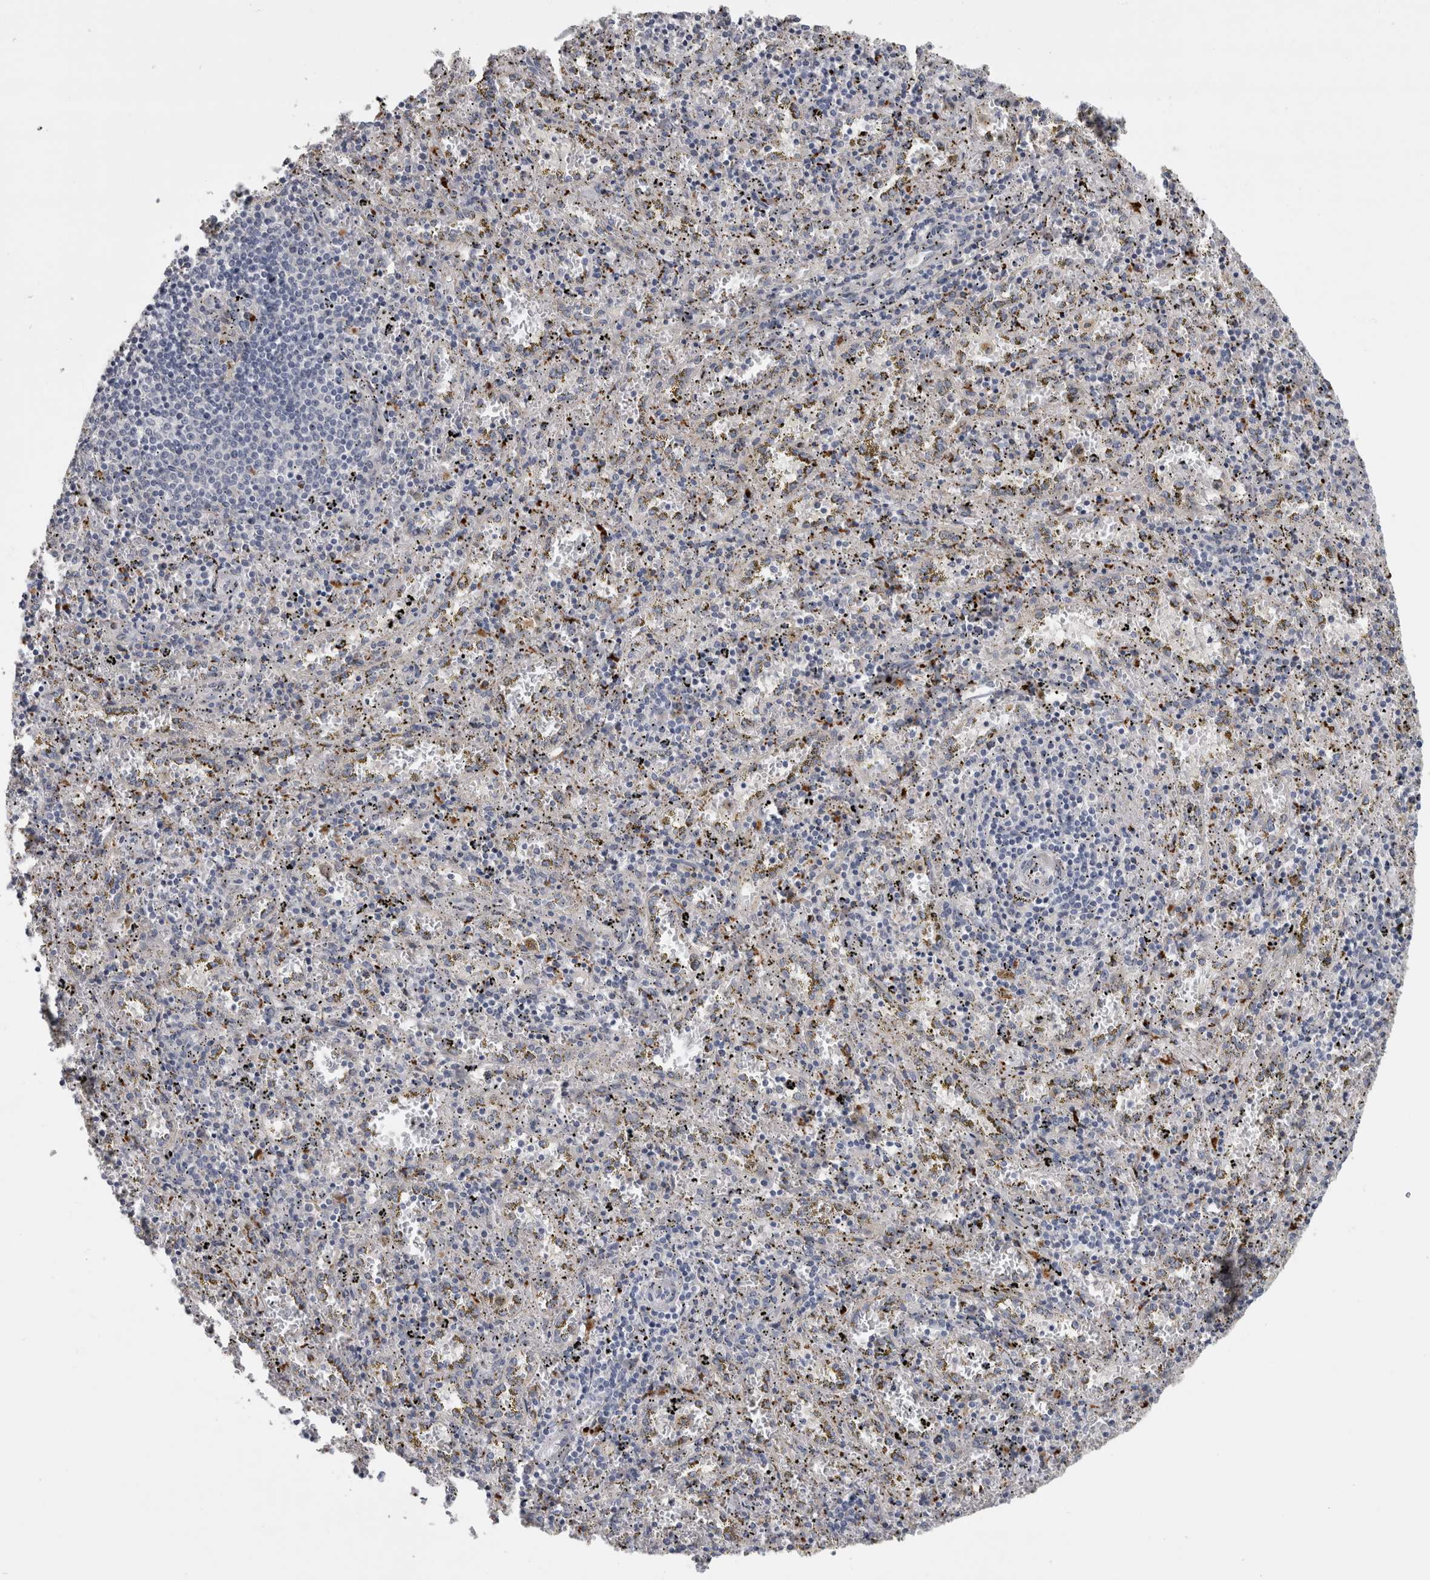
{"staining": {"intensity": "negative", "quantity": "none", "location": "none"}, "tissue": "spleen", "cell_type": "Cells in red pulp", "image_type": "normal", "snomed": [{"axis": "morphology", "description": "Normal tissue, NOS"}, {"axis": "topography", "description": "Spleen"}], "caption": "Normal spleen was stained to show a protein in brown. There is no significant staining in cells in red pulp.", "gene": "ATXN2", "patient": {"sex": "male", "age": 11}}